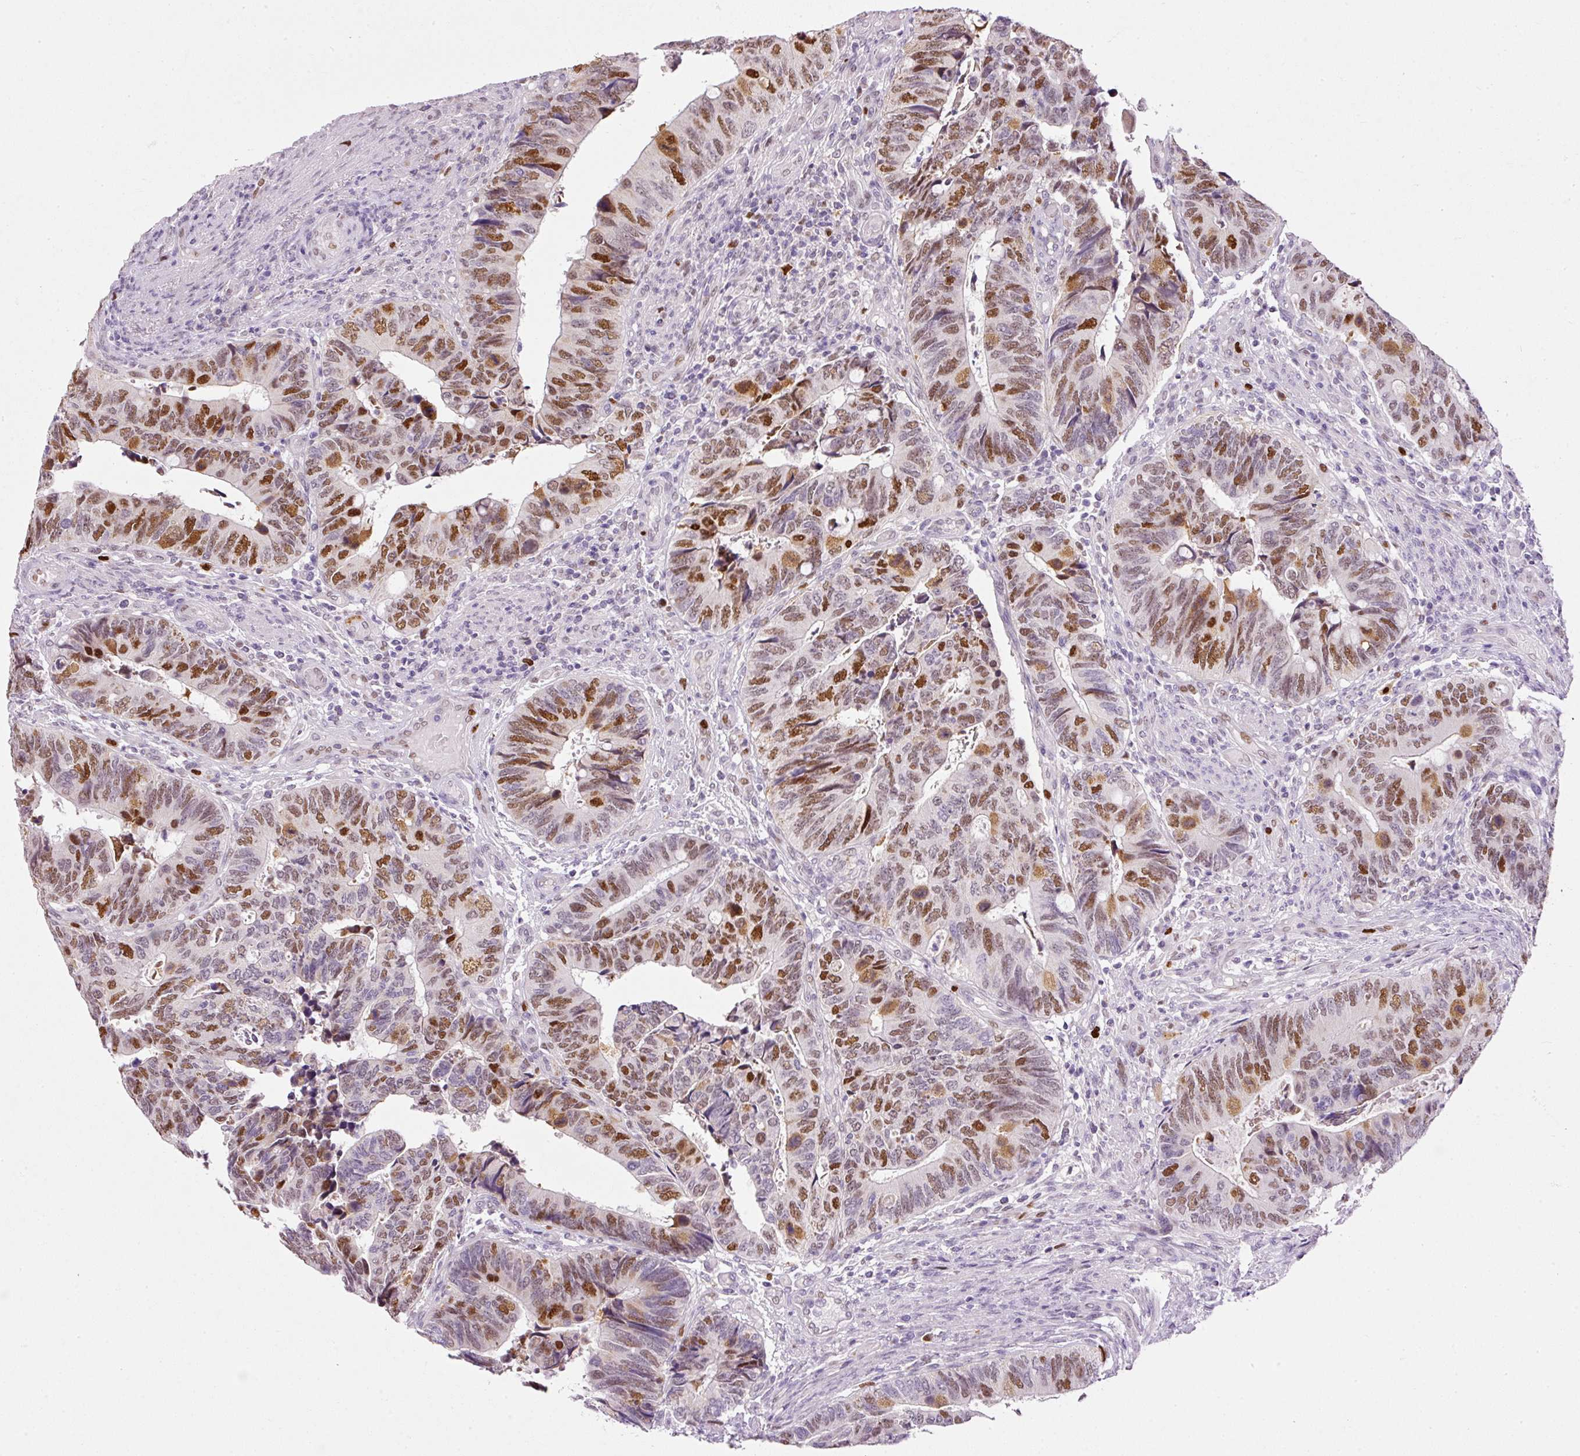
{"staining": {"intensity": "moderate", "quantity": "25%-75%", "location": "nuclear"}, "tissue": "colorectal cancer", "cell_type": "Tumor cells", "image_type": "cancer", "snomed": [{"axis": "morphology", "description": "Adenocarcinoma, NOS"}, {"axis": "topography", "description": "Colon"}], "caption": "The immunohistochemical stain shows moderate nuclear staining in tumor cells of colorectal cancer tissue.", "gene": "KPNA2", "patient": {"sex": "male", "age": 87}}